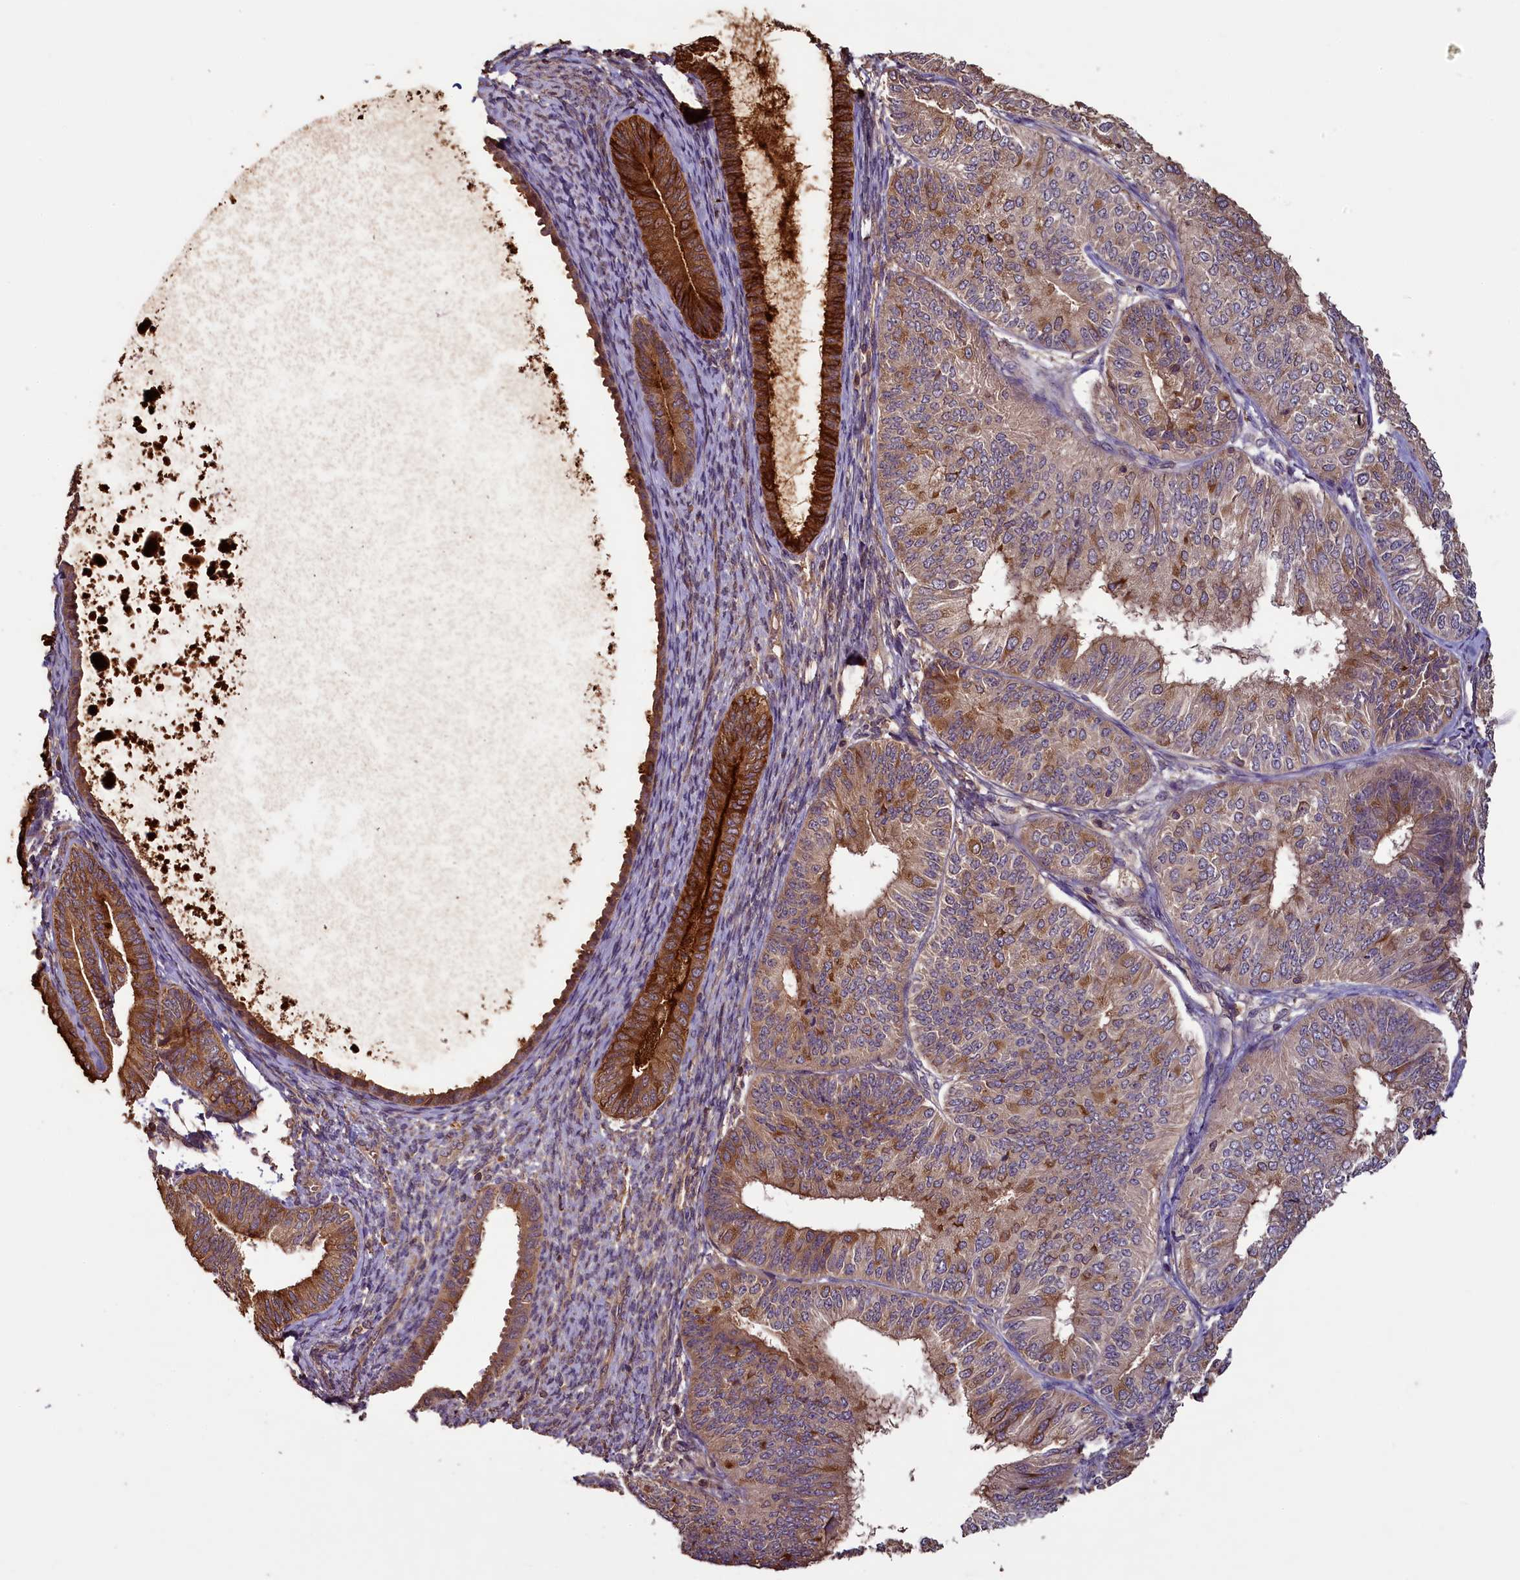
{"staining": {"intensity": "moderate", "quantity": "25%-75%", "location": "cytoplasmic/membranous"}, "tissue": "endometrial cancer", "cell_type": "Tumor cells", "image_type": "cancer", "snomed": [{"axis": "morphology", "description": "Adenocarcinoma, NOS"}, {"axis": "topography", "description": "Endometrium"}], "caption": "Immunohistochemistry (IHC) of human endometrial cancer (adenocarcinoma) demonstrates medium levels of moderate cytoplasmic/membranous positivity in about 25%-75% of tumor cells.", "gene": "NUDT6", "patient": {"sex": "female", "age": 58}}